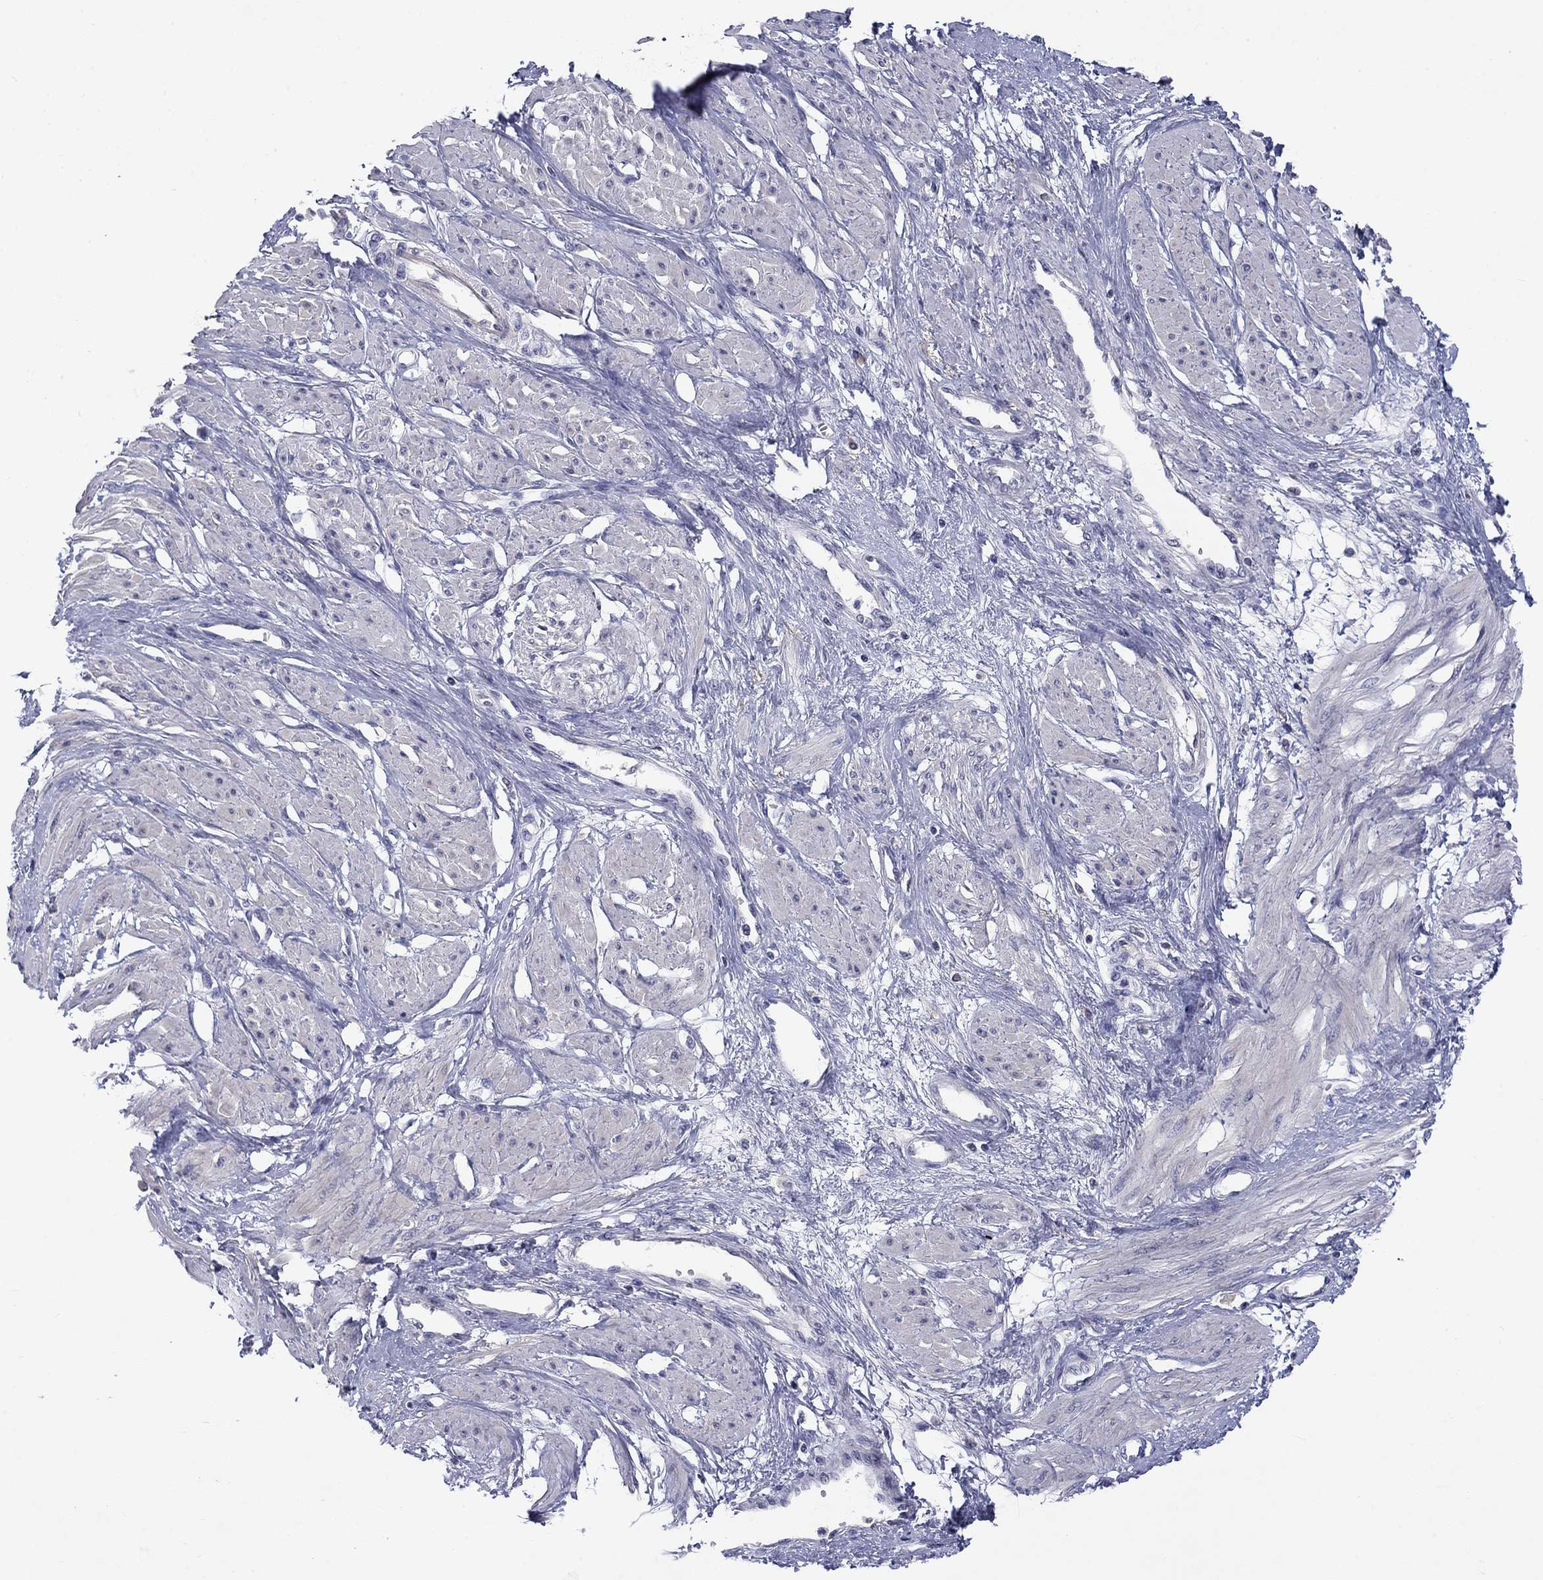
{"staining": {"intensity": "negative", "quantity": "none", "location": "none"}, "tissue": "smooth muscle", "cell_type": "Smooth muscle cells", "image_type": "normal", "snomed": [{"axis": "morphology", "description": "Normal tissue, NOS"}, {"axis": "topography", "description": "Smooth muscle"}, {"axis": "topography", "description": "Uterus"}], "caption": "Protein analysis of unremarkable smooth muscle reveals no significant staining in smooth muscle cells. (DAB (3,3'-diaminobenzidine) immunohistochemistry, high magnification).", "gene": "CACNA1A", "patient": {"sex": "female", "age": 39}}